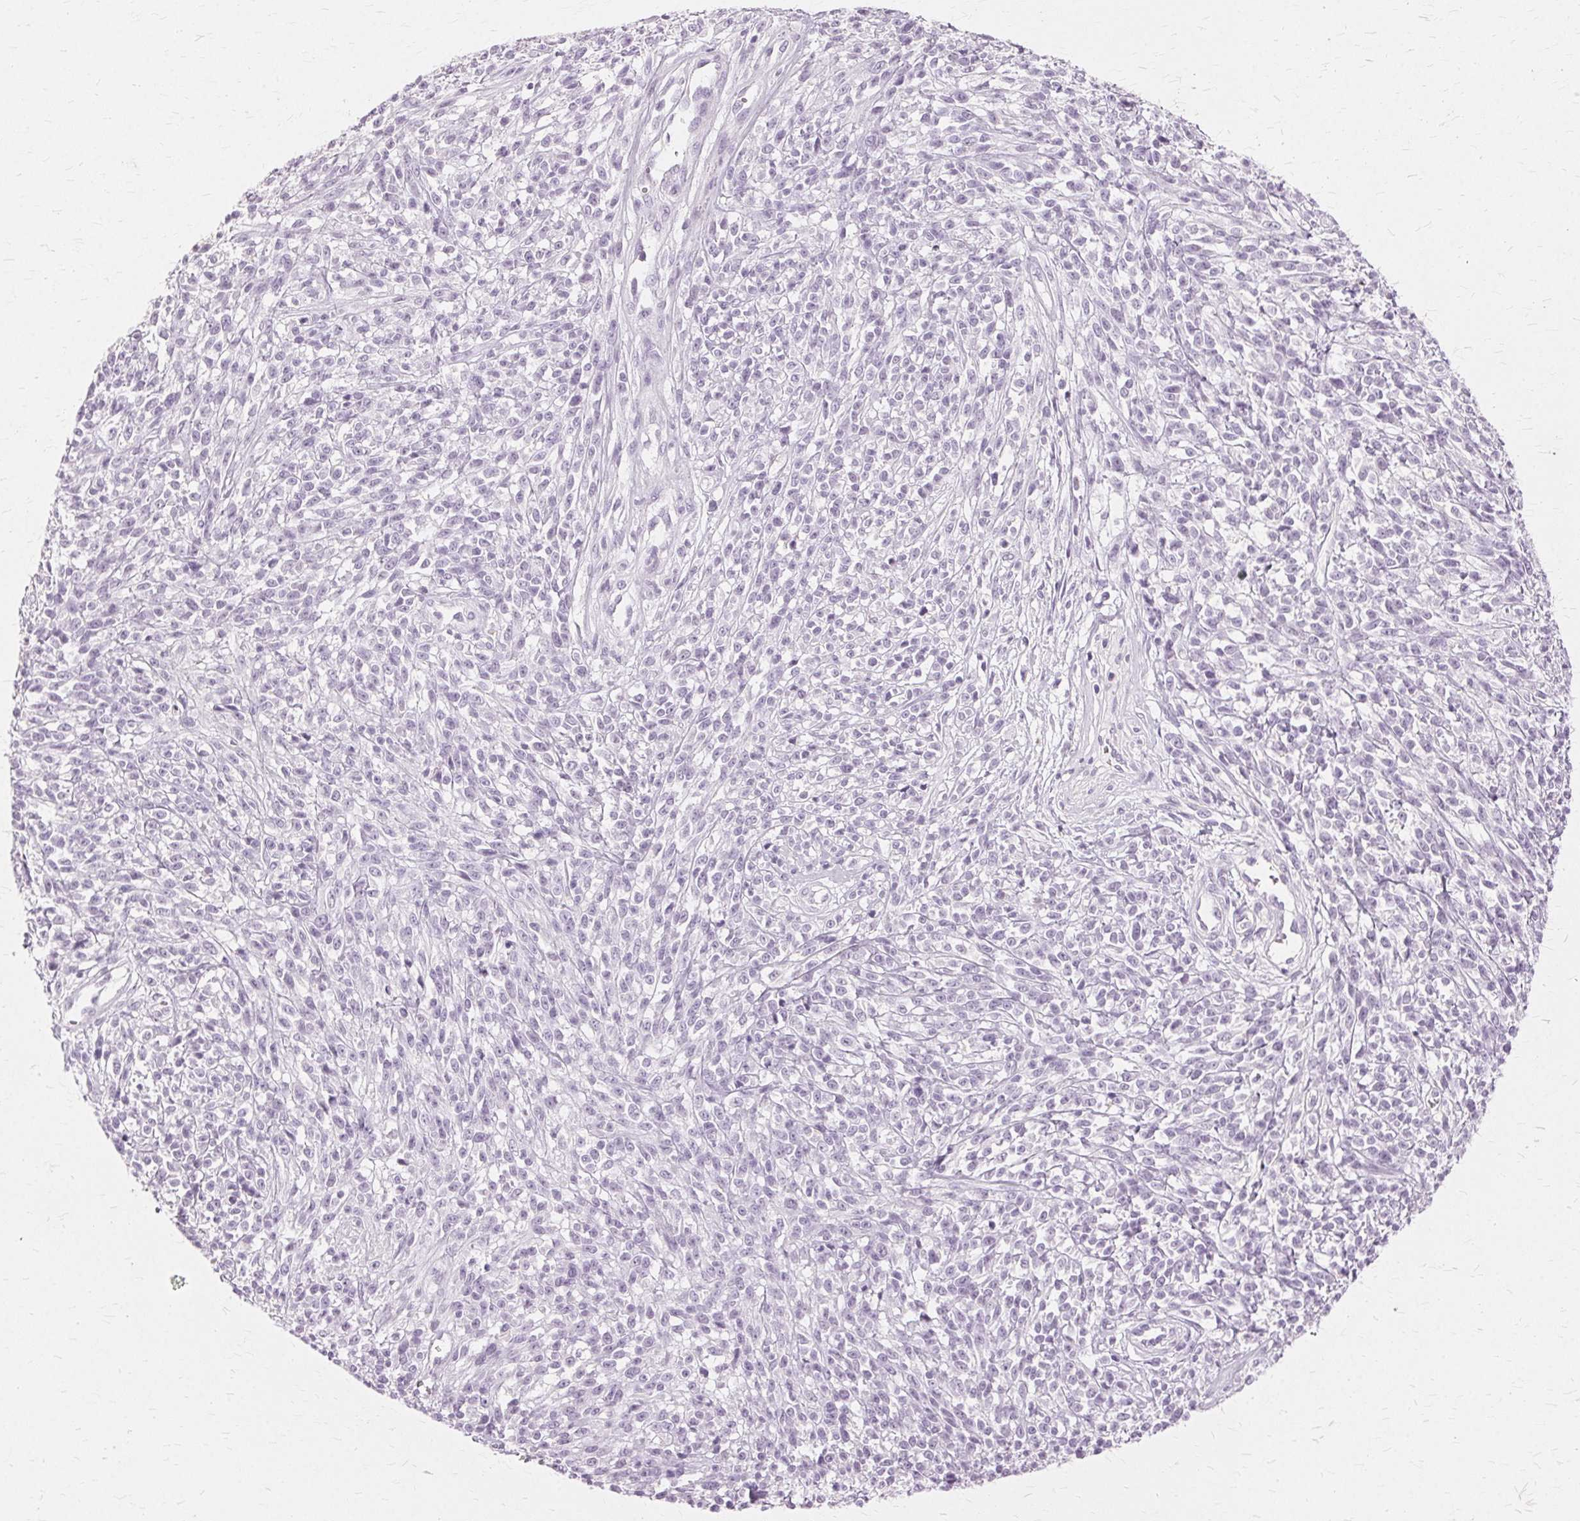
{"staining": {"intensity": "negative", "quantity": "none", "location": "none"}, "tissue": "melanoma", "cell_type": "Tumor cells", "image_type": "cancer", "snomed": [{"axis": "morphology", "description": "Malignant melanoma, NOS"}, {"axis": "topography", "description": "Skin"}, {"axis": "topography", "description": "Skin of trunk"}], "caption": "A histopathology image of malignant melanoma stained for a protein exhibits no brown staining in tumor cells.", "gene": "SLC45A3", "patient": {"sex": "male", "age": 74}}